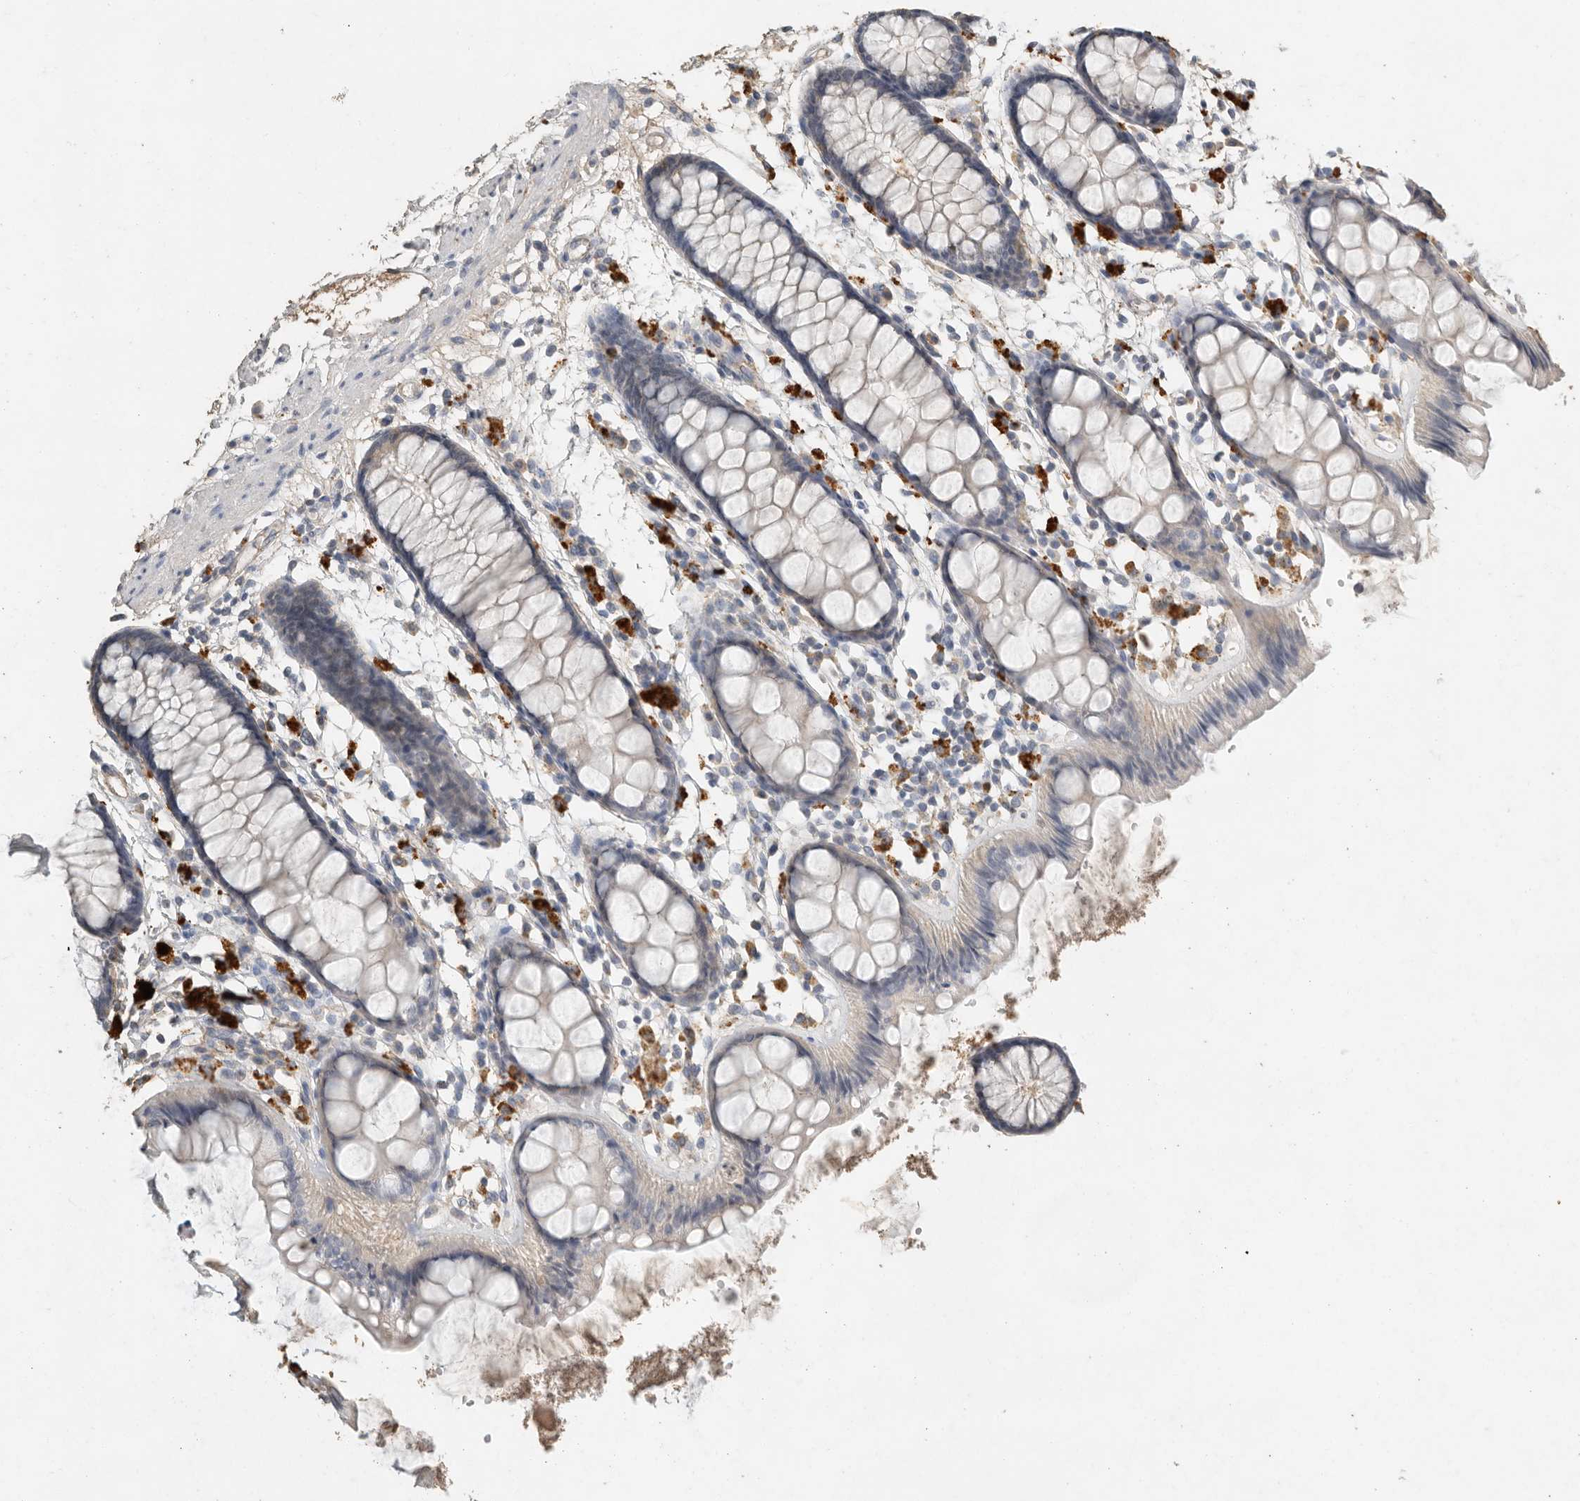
{"staining": {"intensity": "weak", "quantity": "<25%", "location": "cytoplasmic/membranous"}, "tissue": "rectum", "cell_type": "Glandular cells", "image_type": "normal", "snomed": [{"axis": "morphology", "description": "Normal tissue, NOS"}, {"axis": "topography", "description": "Rectum"}], "caption": "Immunohistochemical staining of normal human rectum displays no significant positivity in glandular cells.", "gene": "CTF1", "patient": {"sex": "female", "age": 66}}